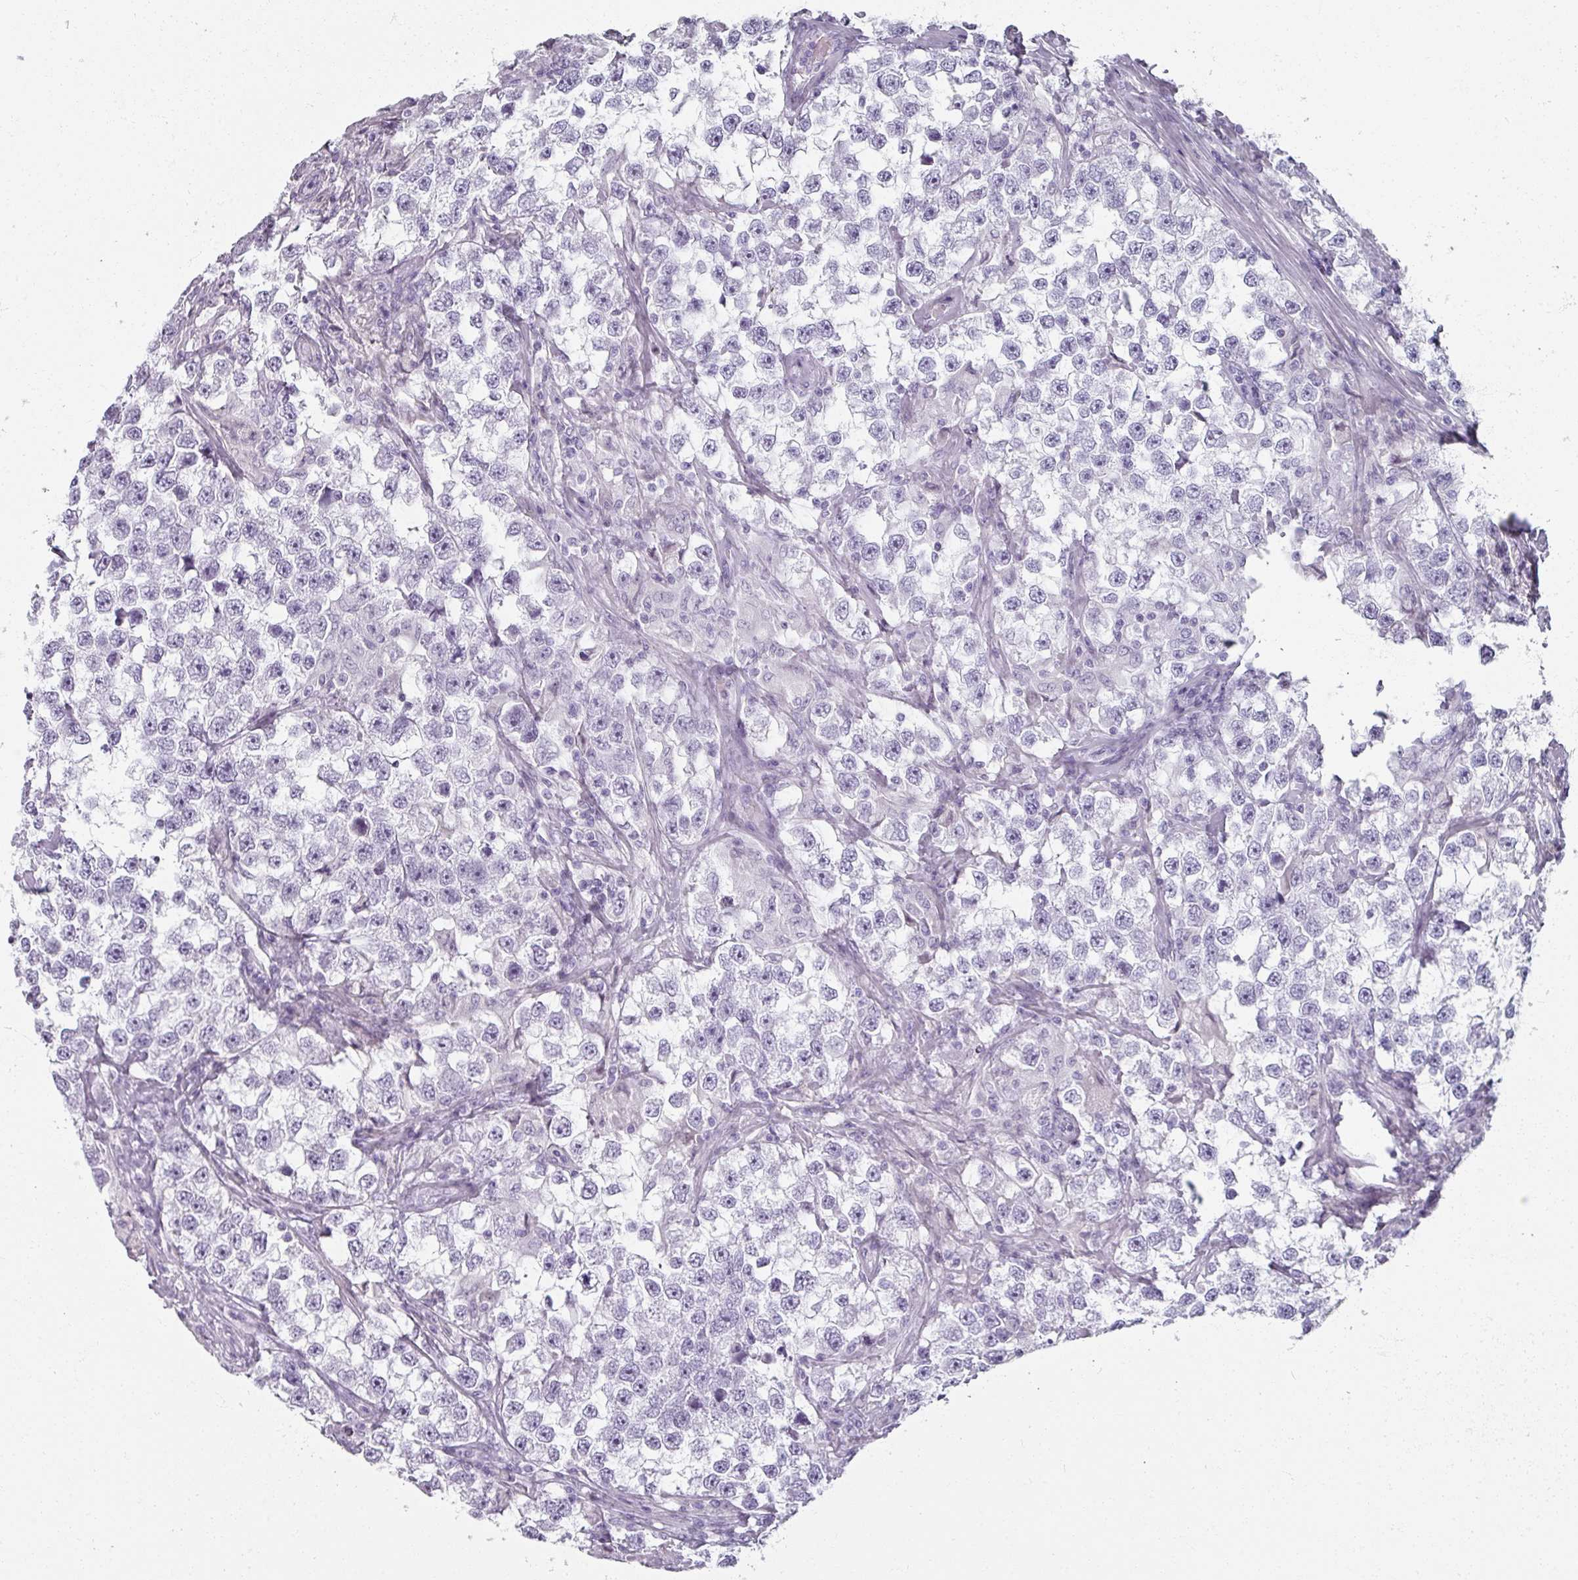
{"staining": {"intensity": "negative", "quantity": "none", "location": "none"}, "tissue": "testis cancer", "cell_type": "Tumor cells", "image_type": "cancer", "snomed": [{"axis": "morphology", "description": "Seminoma, NOS"}, {"axis": "topography", "description": "Testis"}], "caption": "Tumor cells are negative for protein expression in human testis cancer. Brightfield microscopy of IHC stained with DAB (3,3'-diaminobenzidine) (brown) and hematoxylin (blue), captured at high magnification.", "gene": "REG3G", "patient": {"sex": "male", "age": 46}}